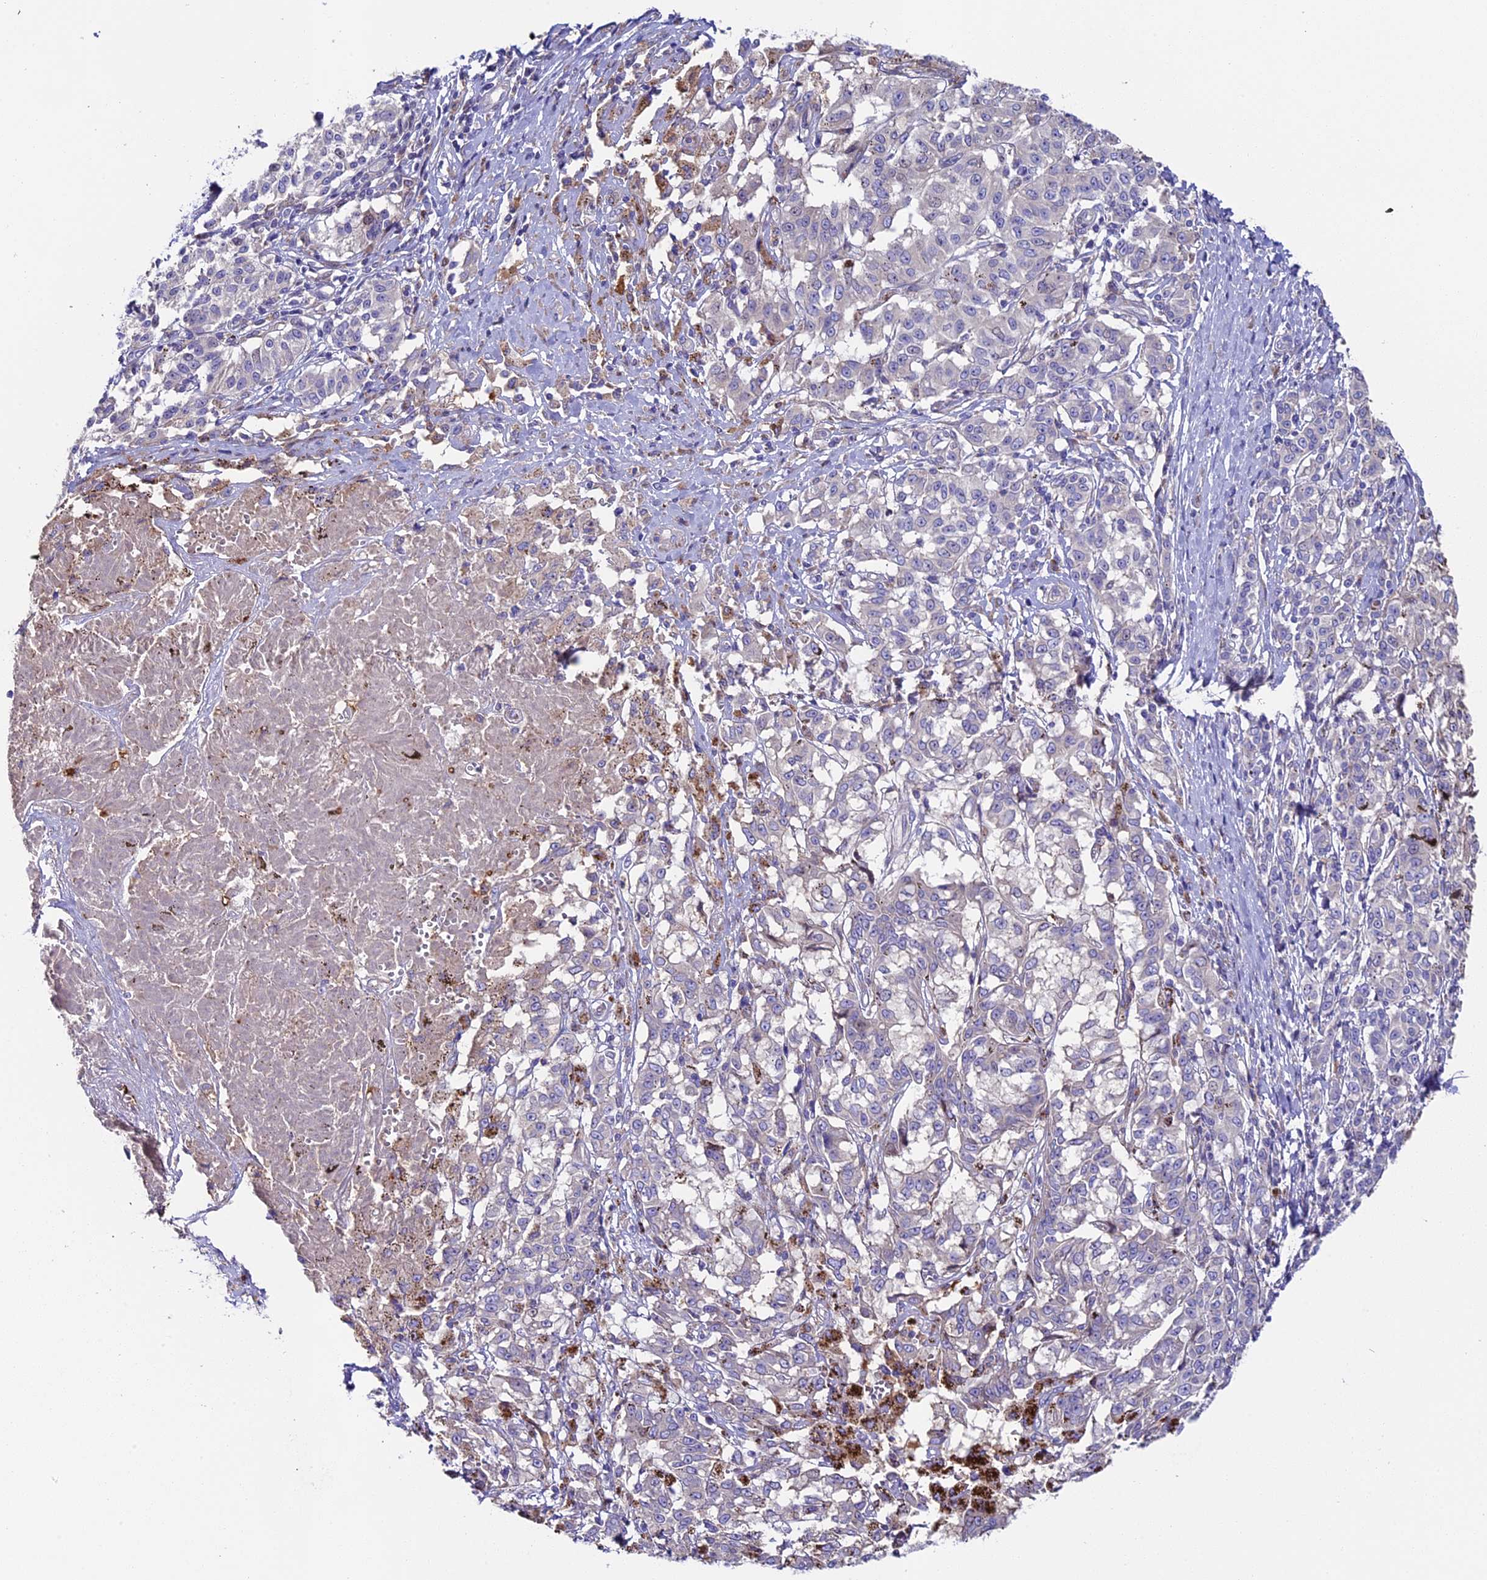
{"staining": {"intensity": "negative", "quantity": "none", "location": "none"}, "tissue": "melanoma", "cell_type": "Tumor cells", "image_type": "cancer", "snomed": [{"axis": "morphology", "description": "Malignant melanoma, NOS"}, {"axis": "topography", "description": "Skin"}], "caption": "The immunohistochemistry photomicrograph has no significant staining in tumor cells of melanoma tissue.", "gene": "PIGU", "patient": {"sex": "female", "age": 72}}